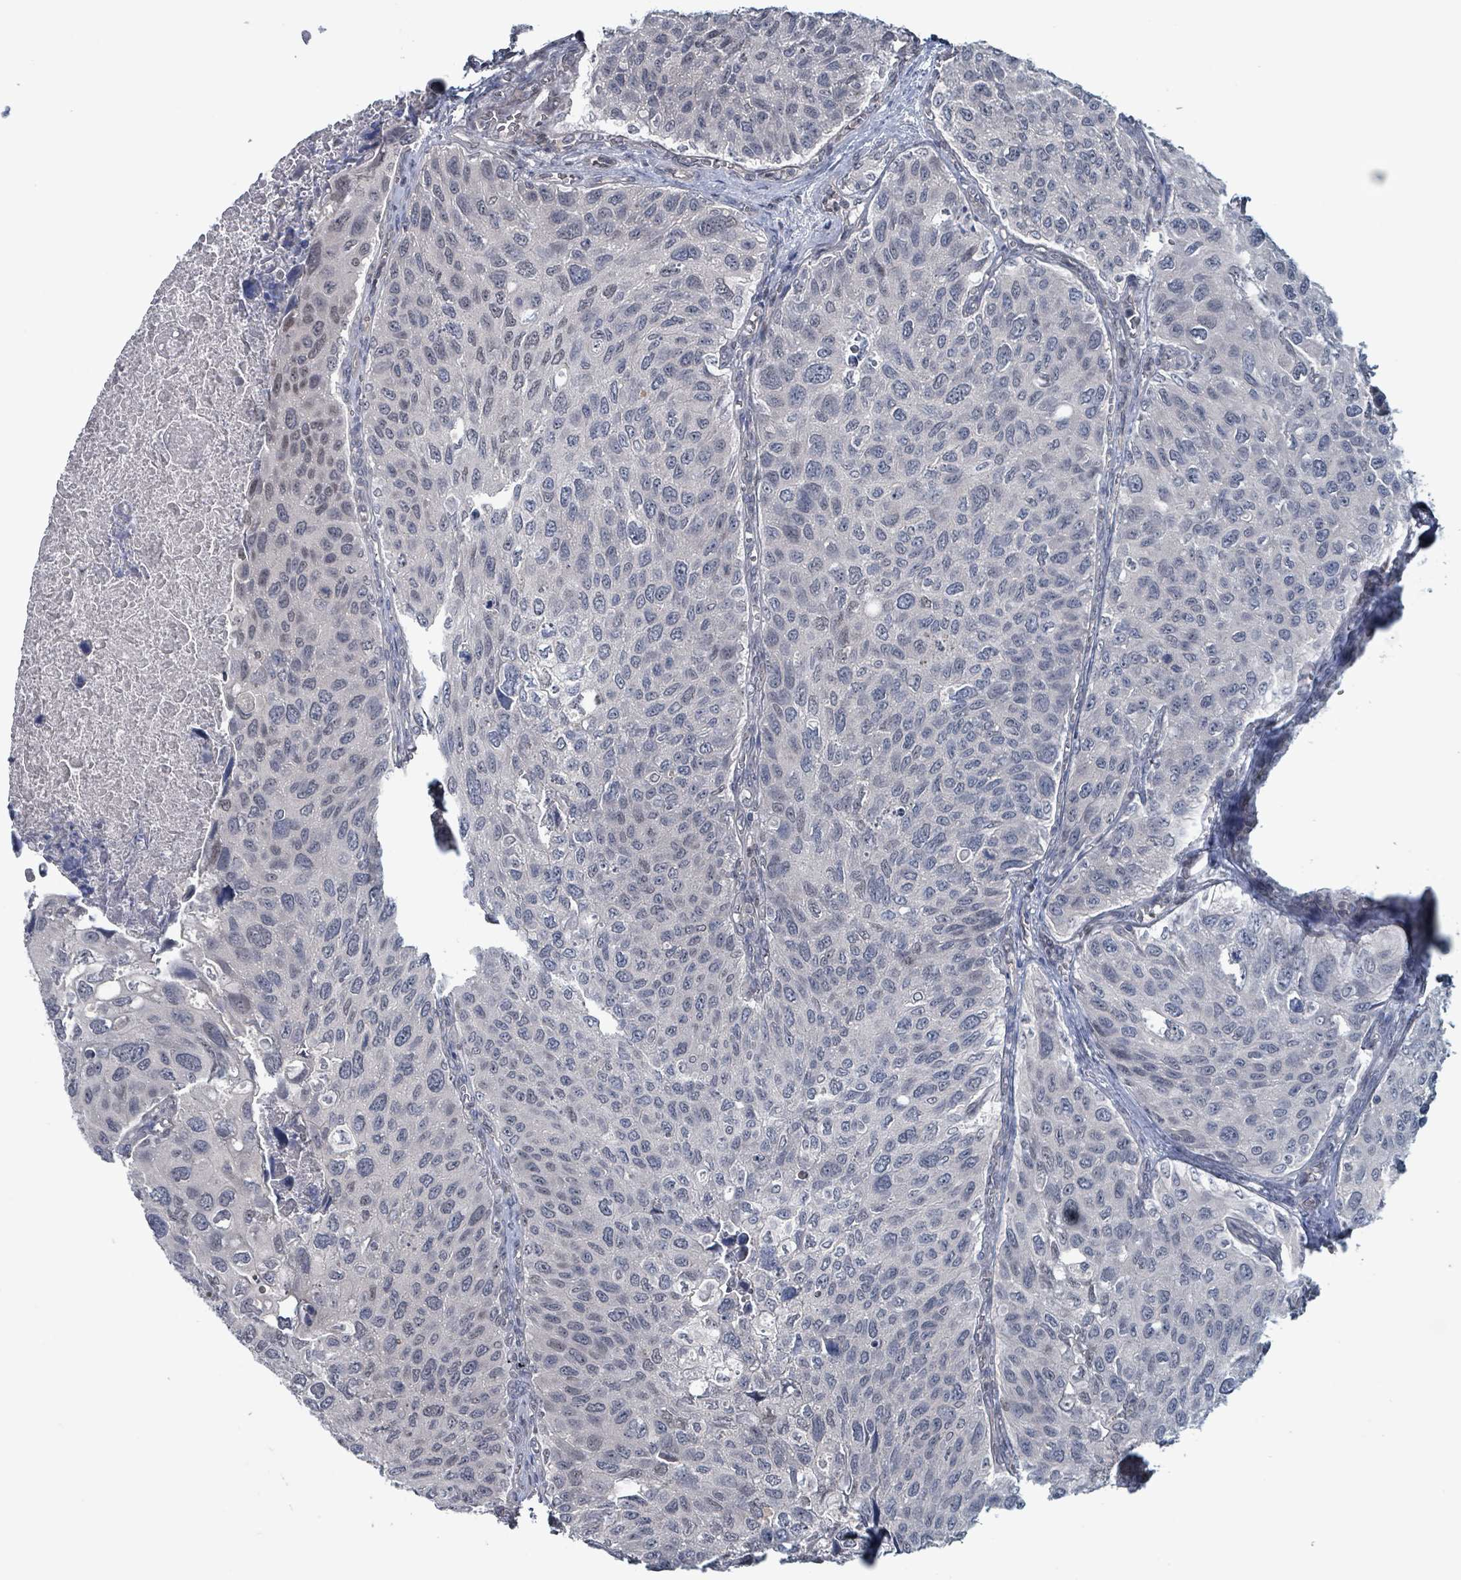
{"staining": {"intensity": "weak", "quantity": "<25%", "location": "nuclear"}, "tissue": "urothelial cancer", "cell_type": "Tumor cells", "image_type": "cancer", "snomed": [{"axis": "morphology", "description": "Urothelial carcinoma, NOS"}, {"axis": "topography", "description": "Urinary bladder"}], "caption": "A micrograph of transitional cell carcinoma stained for a protein displays no brown staining in tumor cells.", "gene": "BIVM", "patient": {"sex": "male", "age": 80}}